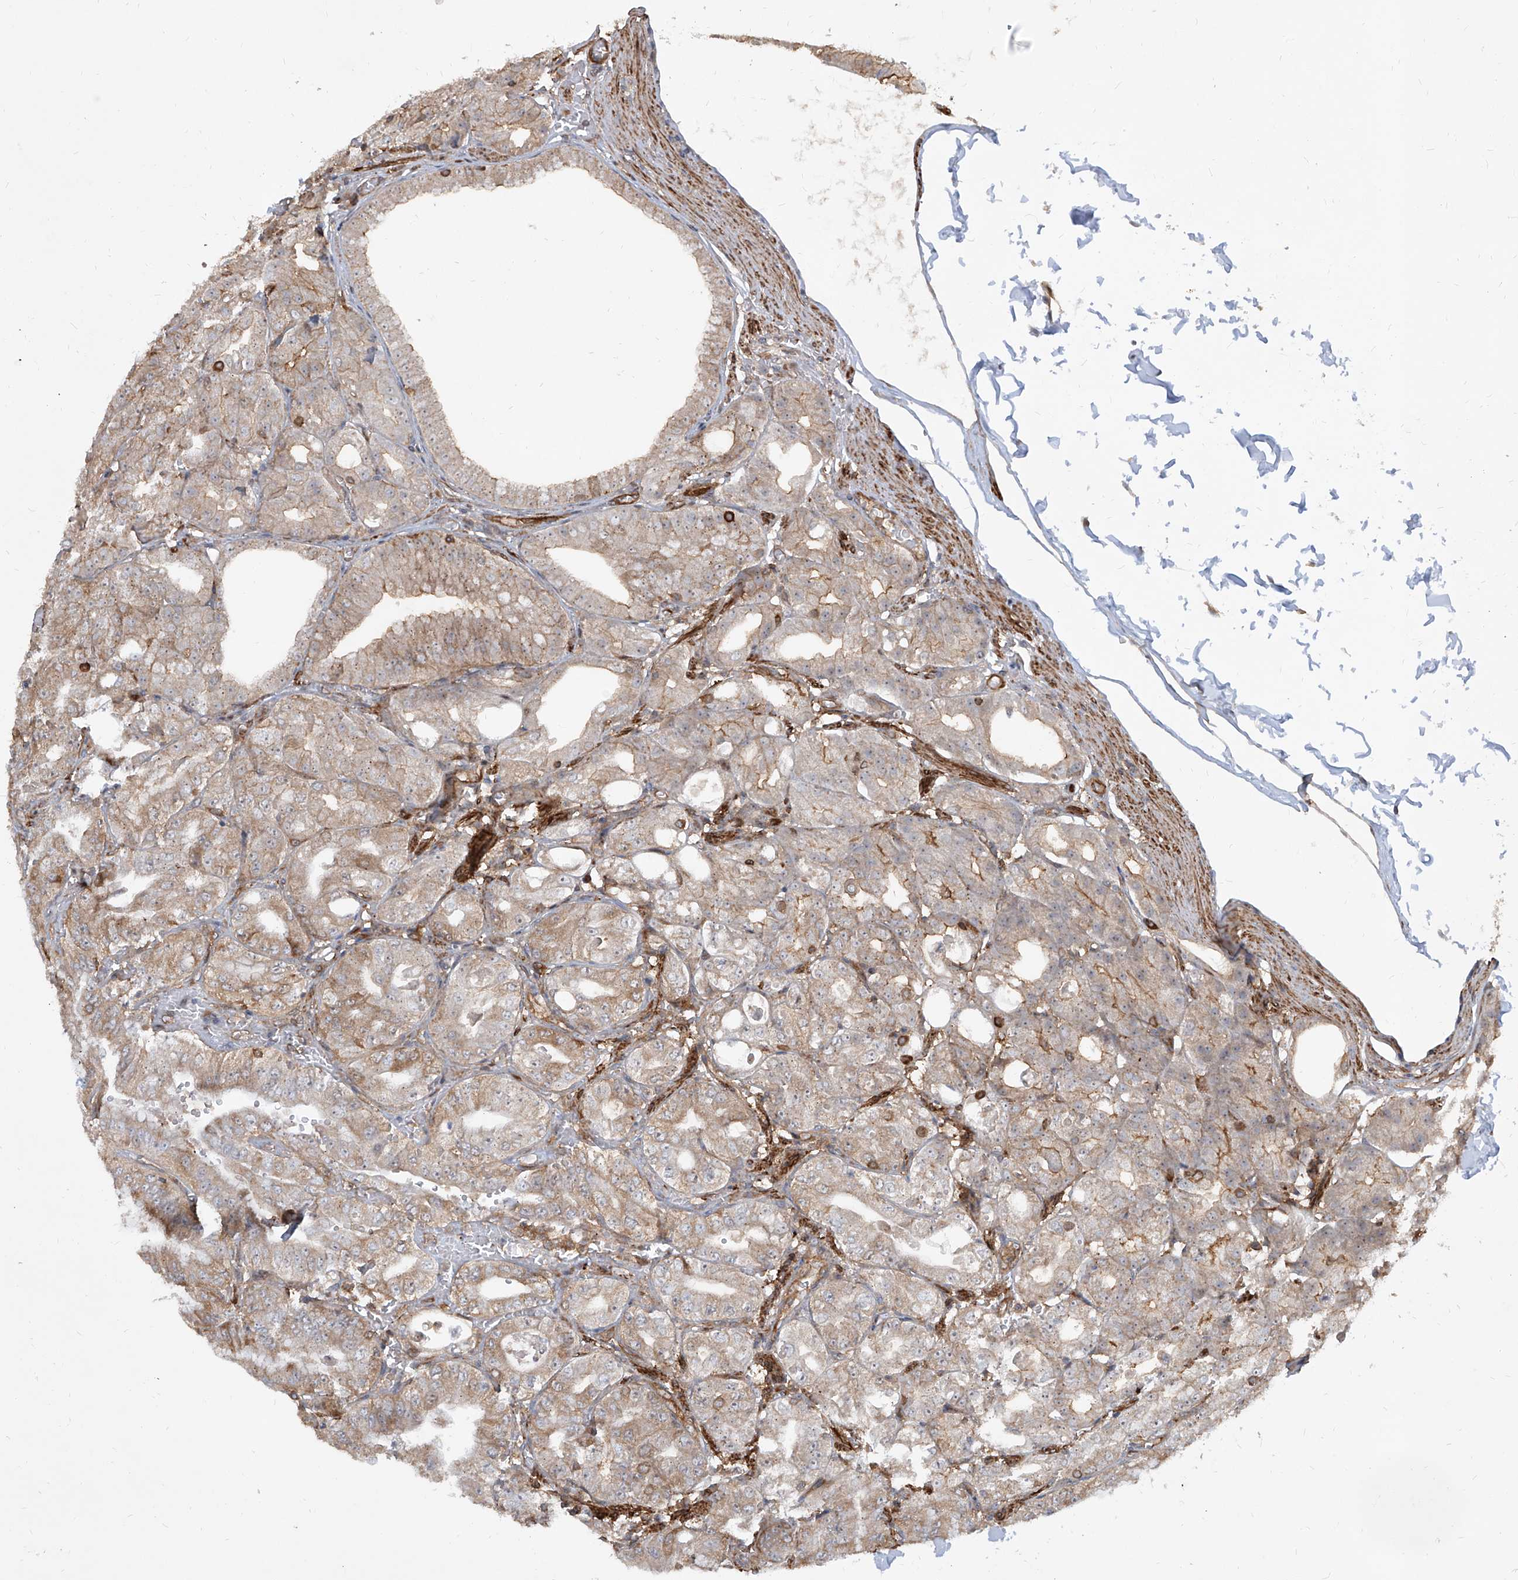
{"staining": {"intensity": "strong", "quantity": "25%-75%", "location": "cytoplasmic/membranous"}, "tissue": "stomach", "cell_type": "Glandular cells", "image_type": "normal", "snomed": [{"axis": "morphology", "description": "Normal tissue, NOS"}, {"axis": "topography", "description": "Stomach, lower"}], "caption": "Stomach stained with immunohistochemistry shows strong cytoplasmic/membranous expression in approximately 25%-75% of glandular cells.", "gene": "MAGED2", "patient": {"sex": "male", "age": 71}}